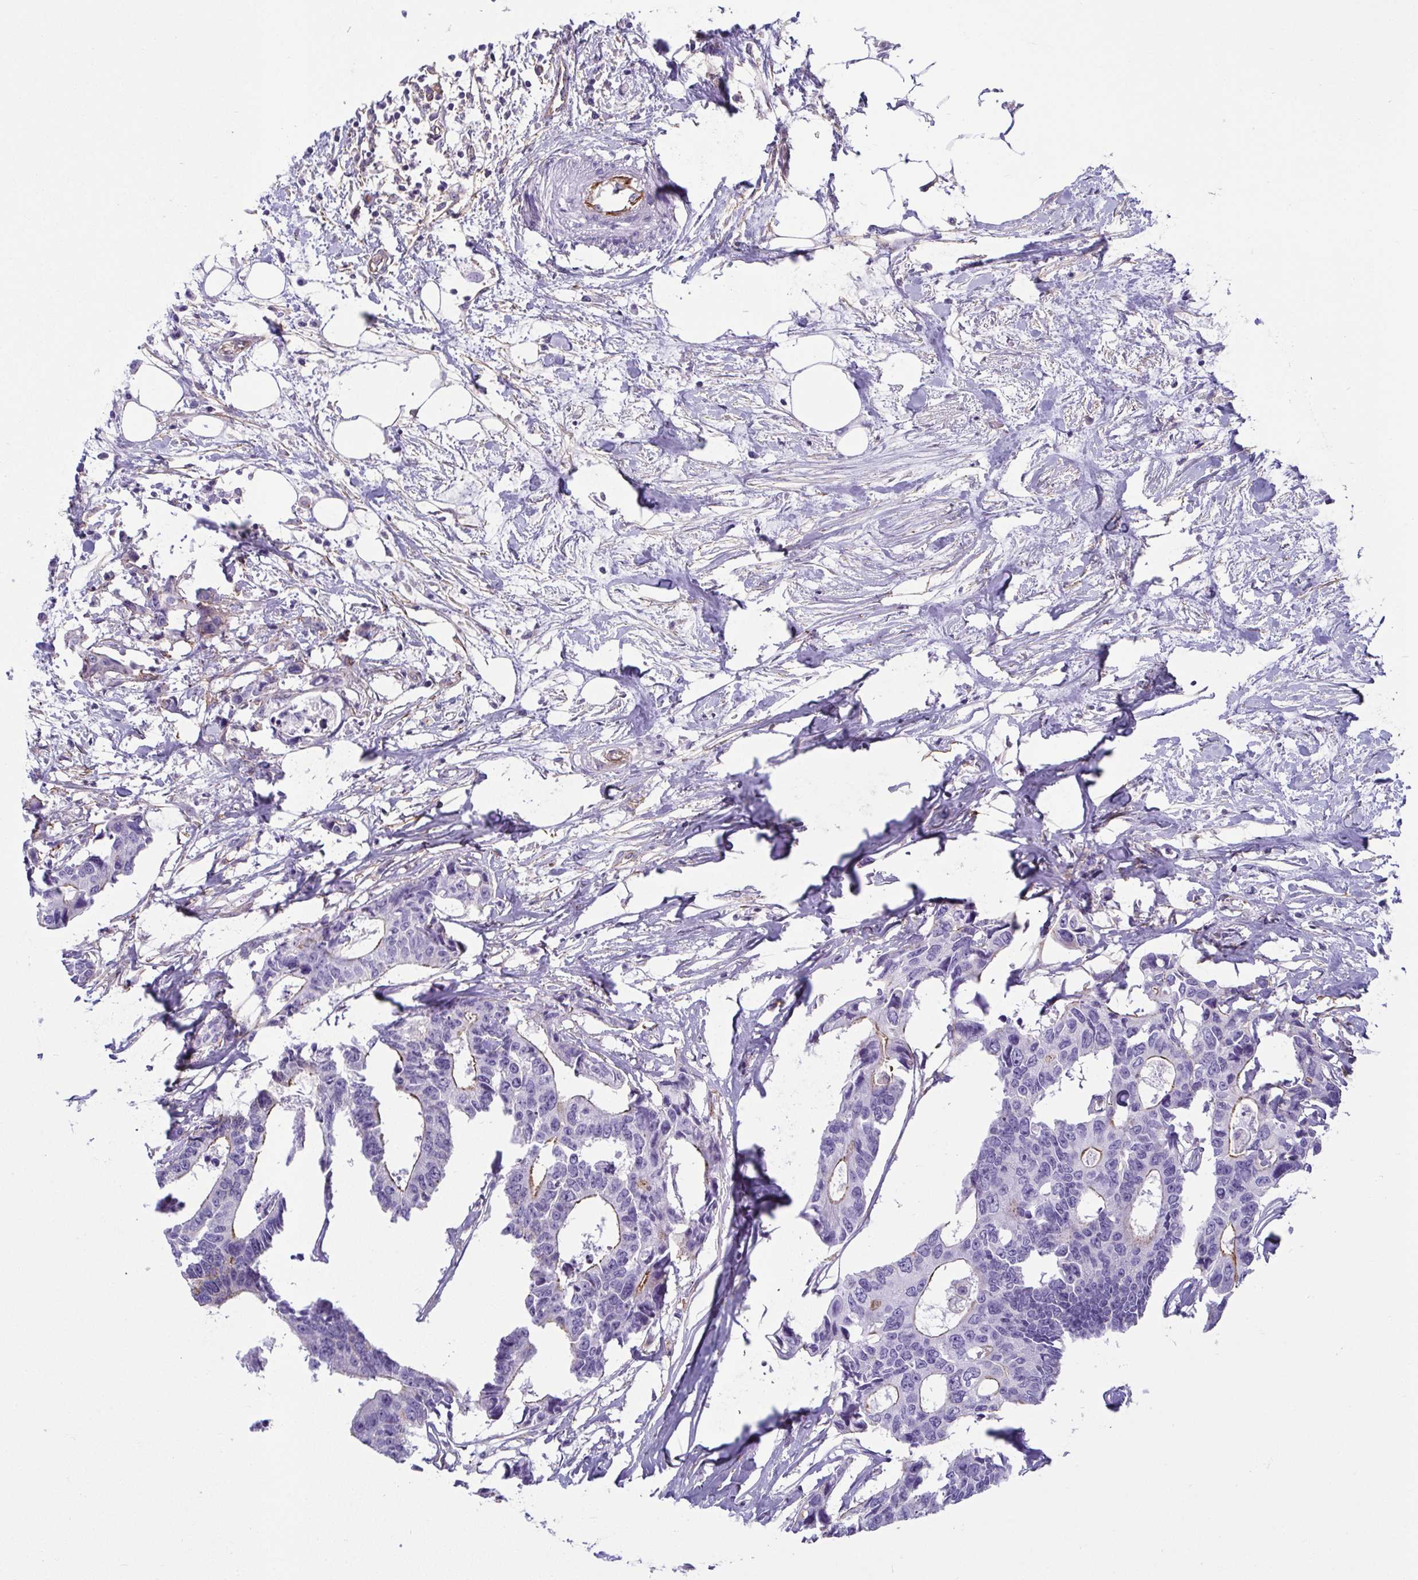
{"staining": {"intensity": "weak", "quantity": "<25%", "location": "cytoplasmic/membranous"}, "tissue": "colorectal cancer", "cell_type": "Tumor cells", "image_type": "cancer", "snomed": [{"axis": "morphology", "description": "Adenocarcinoma, NOS"}, {"axis": "topography", "description": "Rectum"}], "caption": "Protein analysis of colorectal cancer (adenocarcinoma) displays no significant staining in tumor cells. (Immunohistochemistry (ihc), brightfield microscopy, high magnification).", "gene": "LIMA1", "patient": {"sex": "male", "age": 57}}